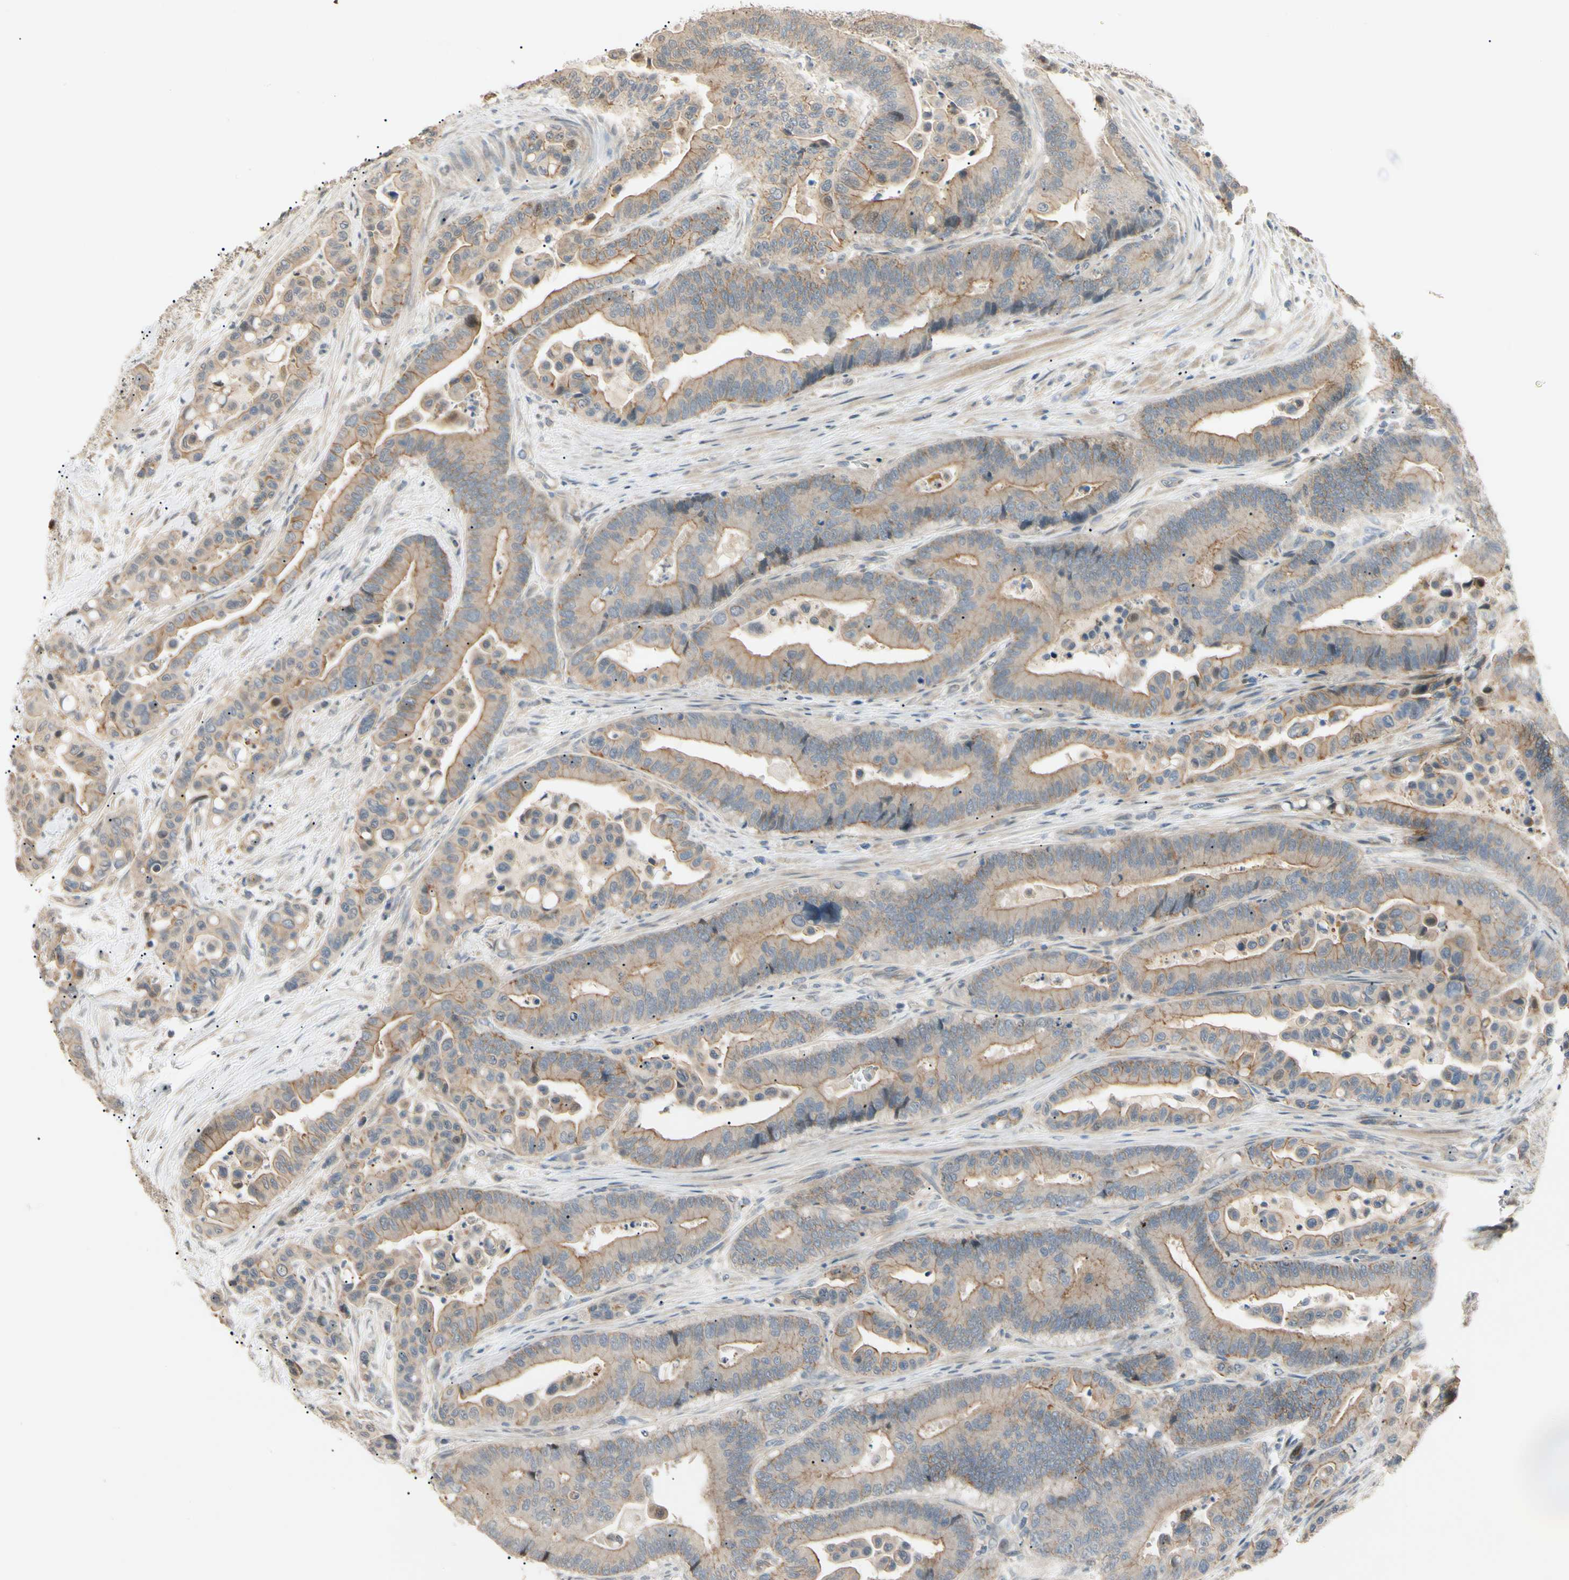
{"staining": {"intensity": "weak", "quantity": ">75%", "location": "cytoplasmic/membranous"}, "tissue": "colorectal cancer", "cell_type": "Tumor cells", "image_type": "cancer", "snomed": [{"axis": "morphology", "description": "Normal tissue, NOS"}, {"axis": "morphology", "description": "Adenocarcinoma, NOS"}, {"axis": "topography", "description": "Colon"}], "caption": "The image shows staining of adenocarcinoma (colorectal), revealing weak cytoplasmic/membranous protein expression (brown color) within tumor cells. (Stains: DAB (3,3'-diaminobenzidine) in brown, nuclei in blue, Microscopy: brightfield microscopy at high magnification).", "gene": "P3H2", "patient": {"sex": "male", "age": 82}}